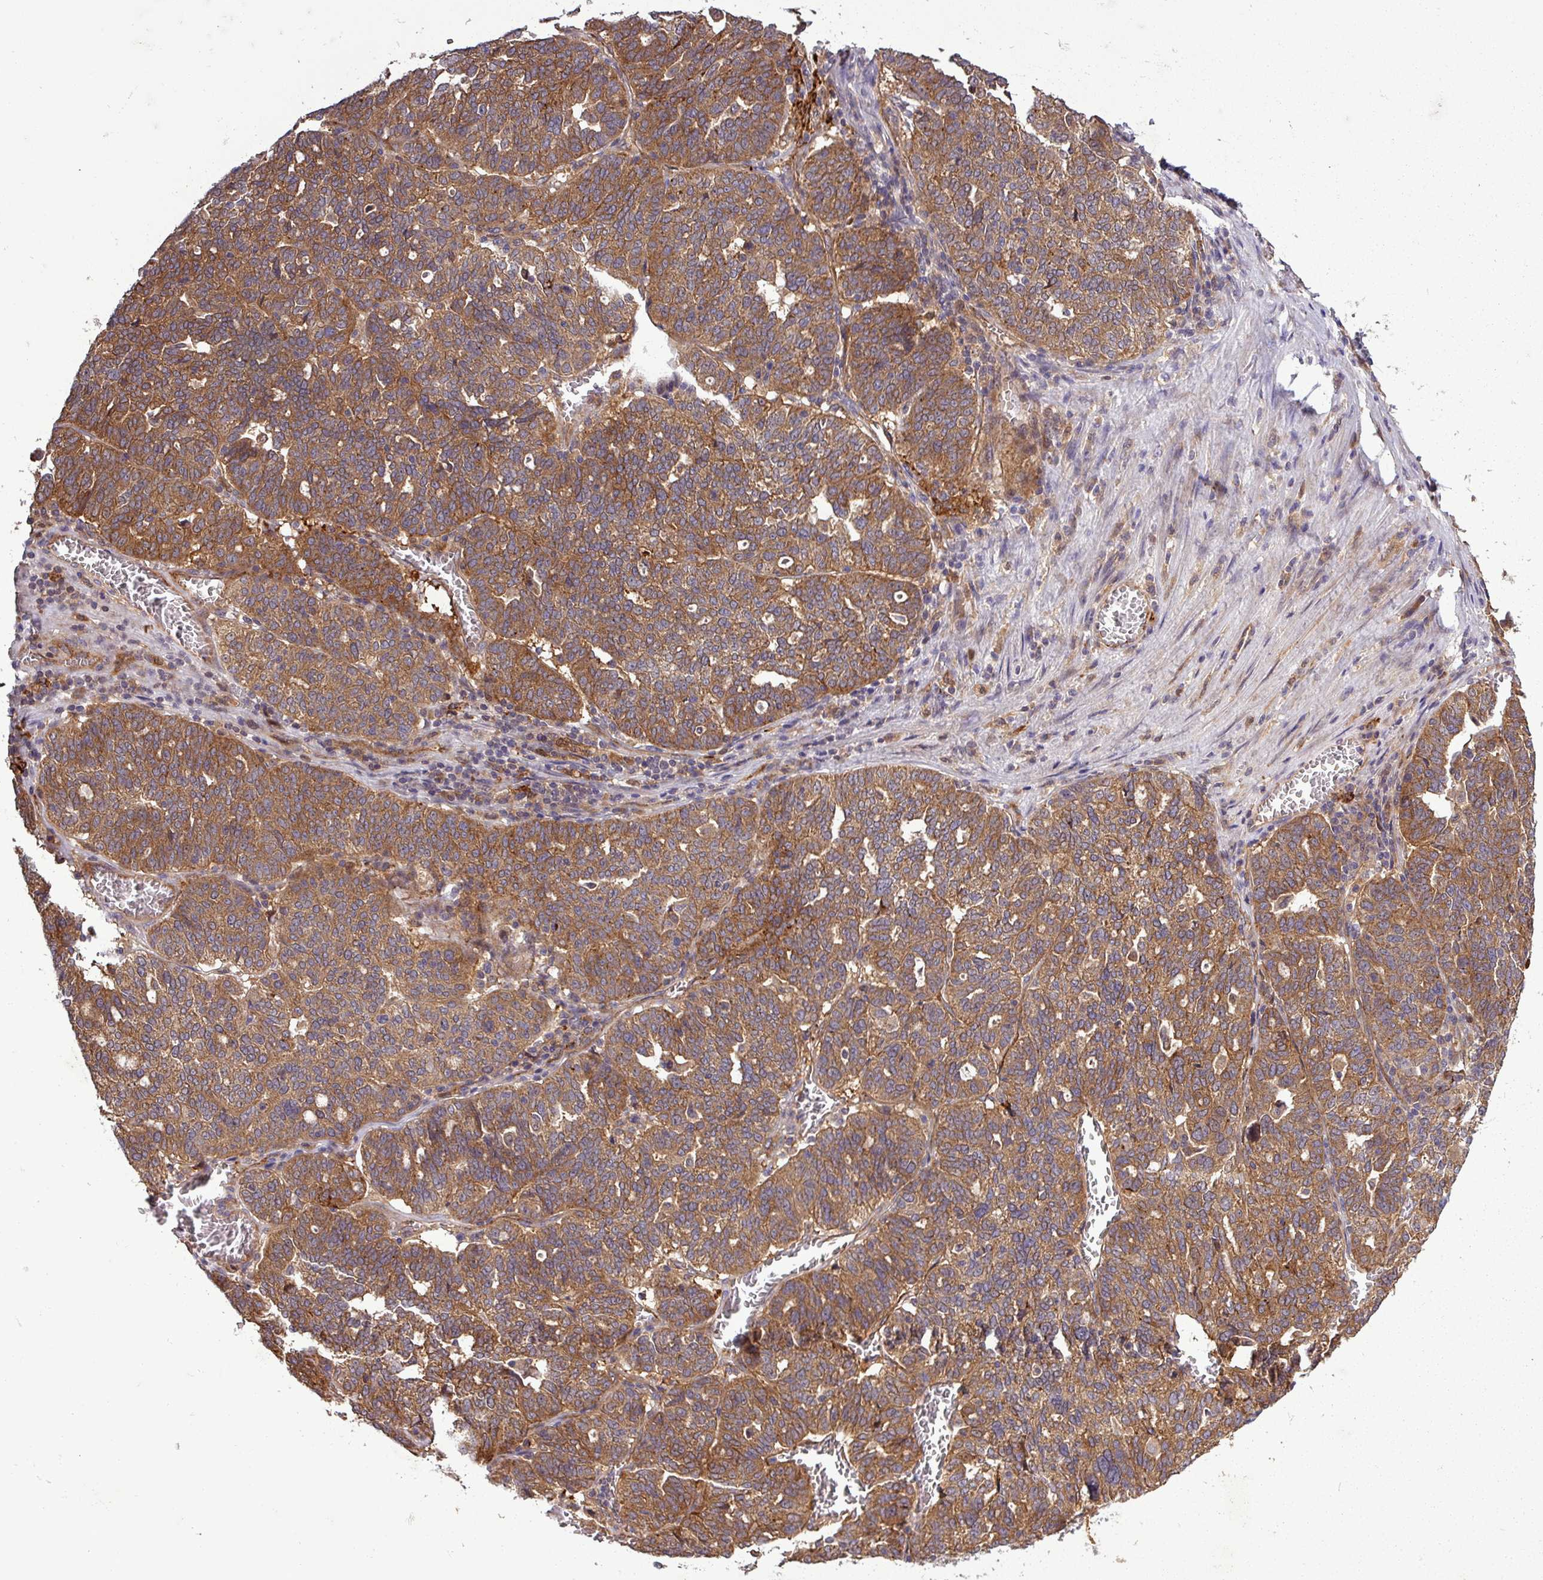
{"staining": {"intensity": "strong", "quantity": ">75%", "location": "cytoplasmic/membranous"}, "tissue": "ovarian cancer", "cell_type": "Tumor cells", "image_type": "cancer", "snomed": [{"axis": "morphology", "description": "Cystadenocarcinoma, serous, NOS"}, {"axis": "topography", "description": "Ovary"}], "caption": "The immunohistochemical stain labels strong cytoplasmic/membranous expression in tumor cells of serous cystadenocarcinoma (ovarian) tissue.", "gene": "SIRPB2", "patient": {"sex": "female", "age": 59}}